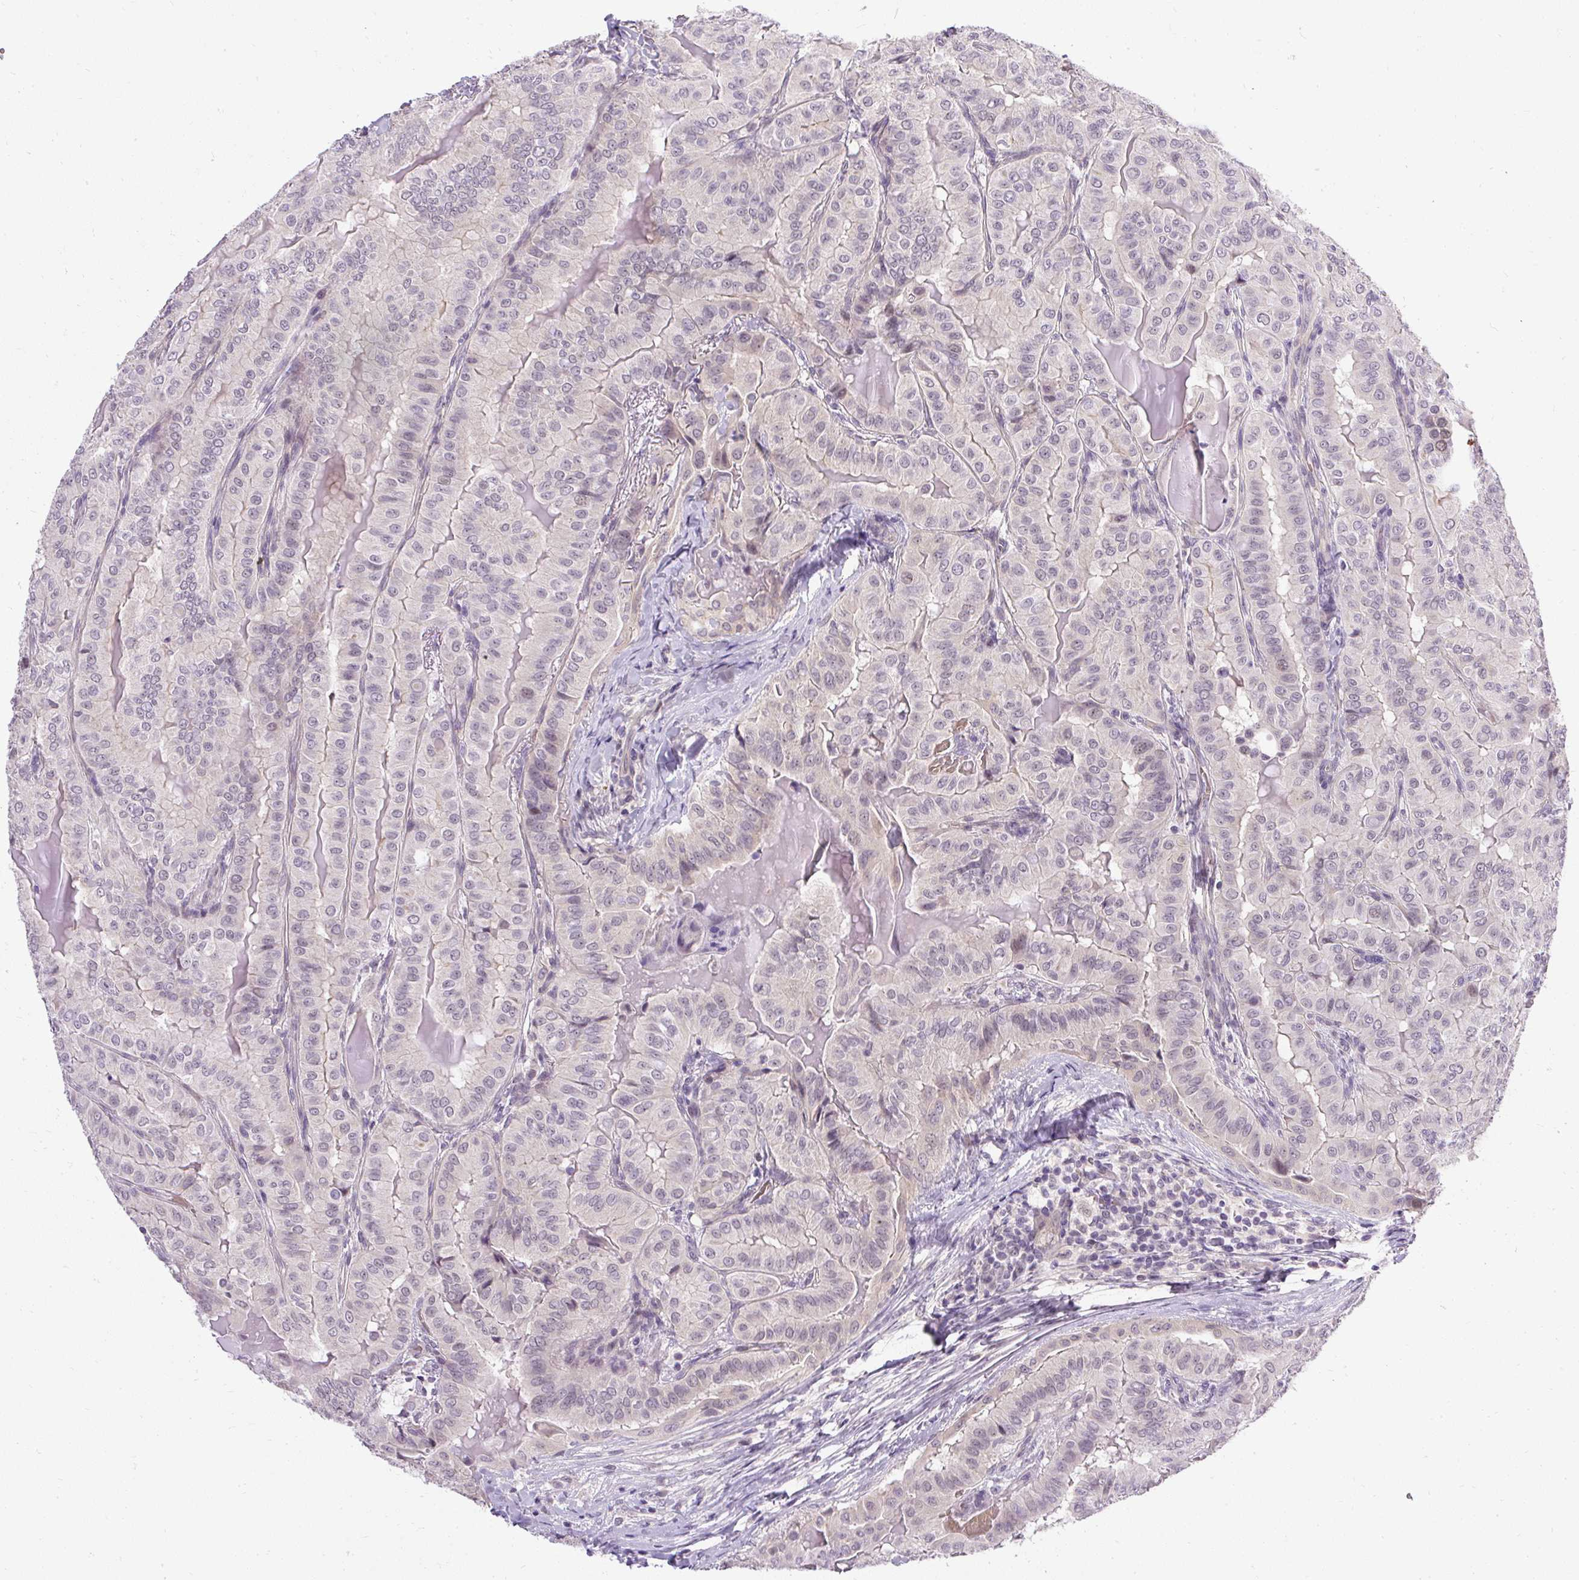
{"staining": {"intensity": "negative", "quantity": "none", "location": "none"}, "tissue": "thyroid cancer", "cell_type": "Tumor cells", "image_type": "cancer", "snomed": [{"axis": "morphology", "description": "Papillary adenocarcinoma, NOS"}, {"axis": "topography", "description": "Thyroid gland"}], "caption": "Thyroid cancer was stained to show a protein in brown. There is no significant staining in tumor cells.", "gene": "FAM117B", "patient": {"sex": "female", "age": 68}}